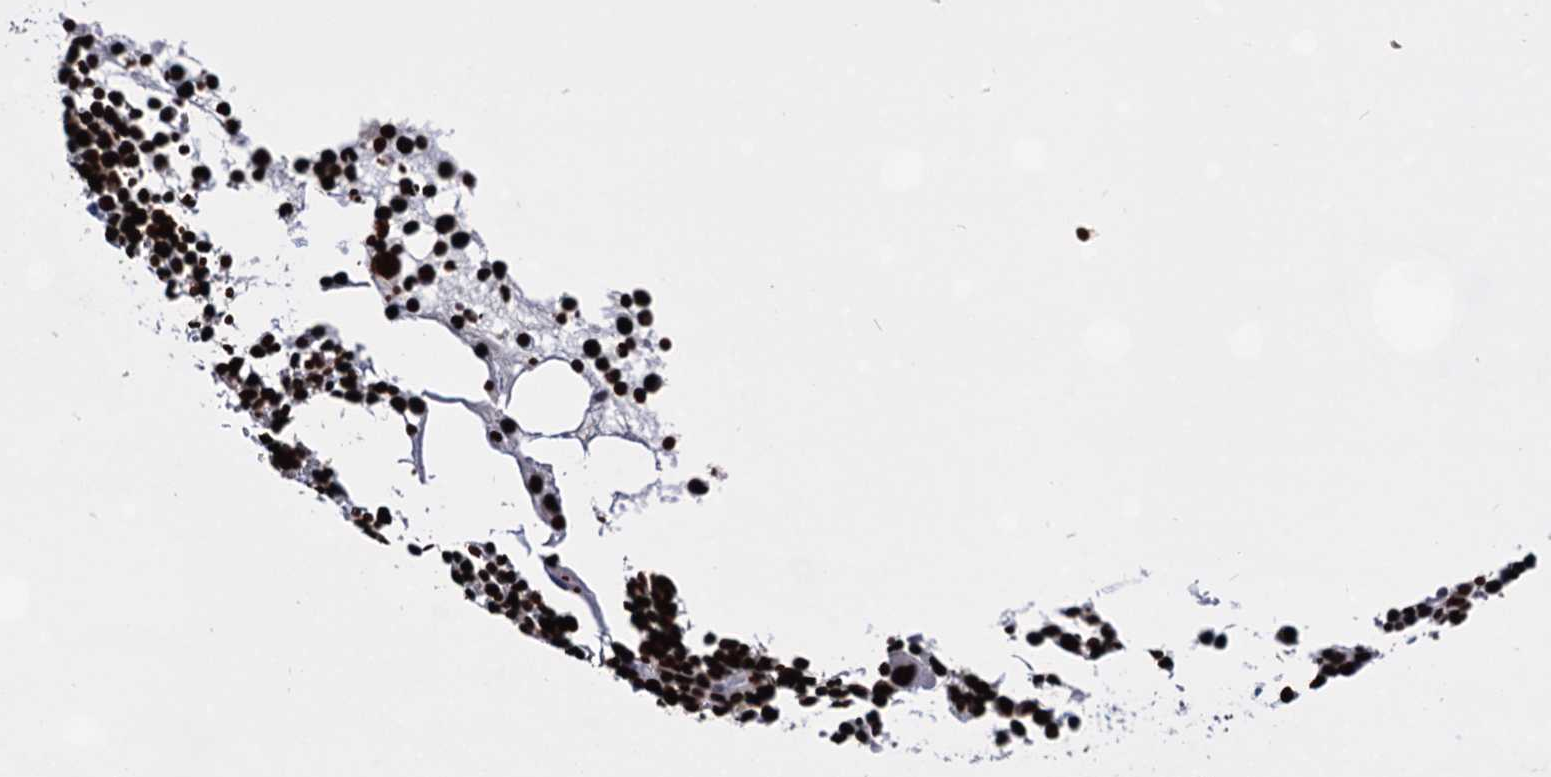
{"staining": {"intensity": "strong", "quantity": ">75%", "location": "nuclear"}, "tissue": "bone marrow", "cell_type": "Hematopoietic cells", "image_type": "normal", "snomed": [{"axis": "morphology", "description": "Normal tissue, NOS"}, {"axis": "topography", "description": "Bone marrow"}], "caption": "IHC (DAB (3,3'-diaminobenzidine)) staining of normal bone marrow demonstrates strong nuclear protein expression in about >75% of hematopoietic cells.", "gene": "HMGB2", "patient": {"sex": "female", "age": 89}}